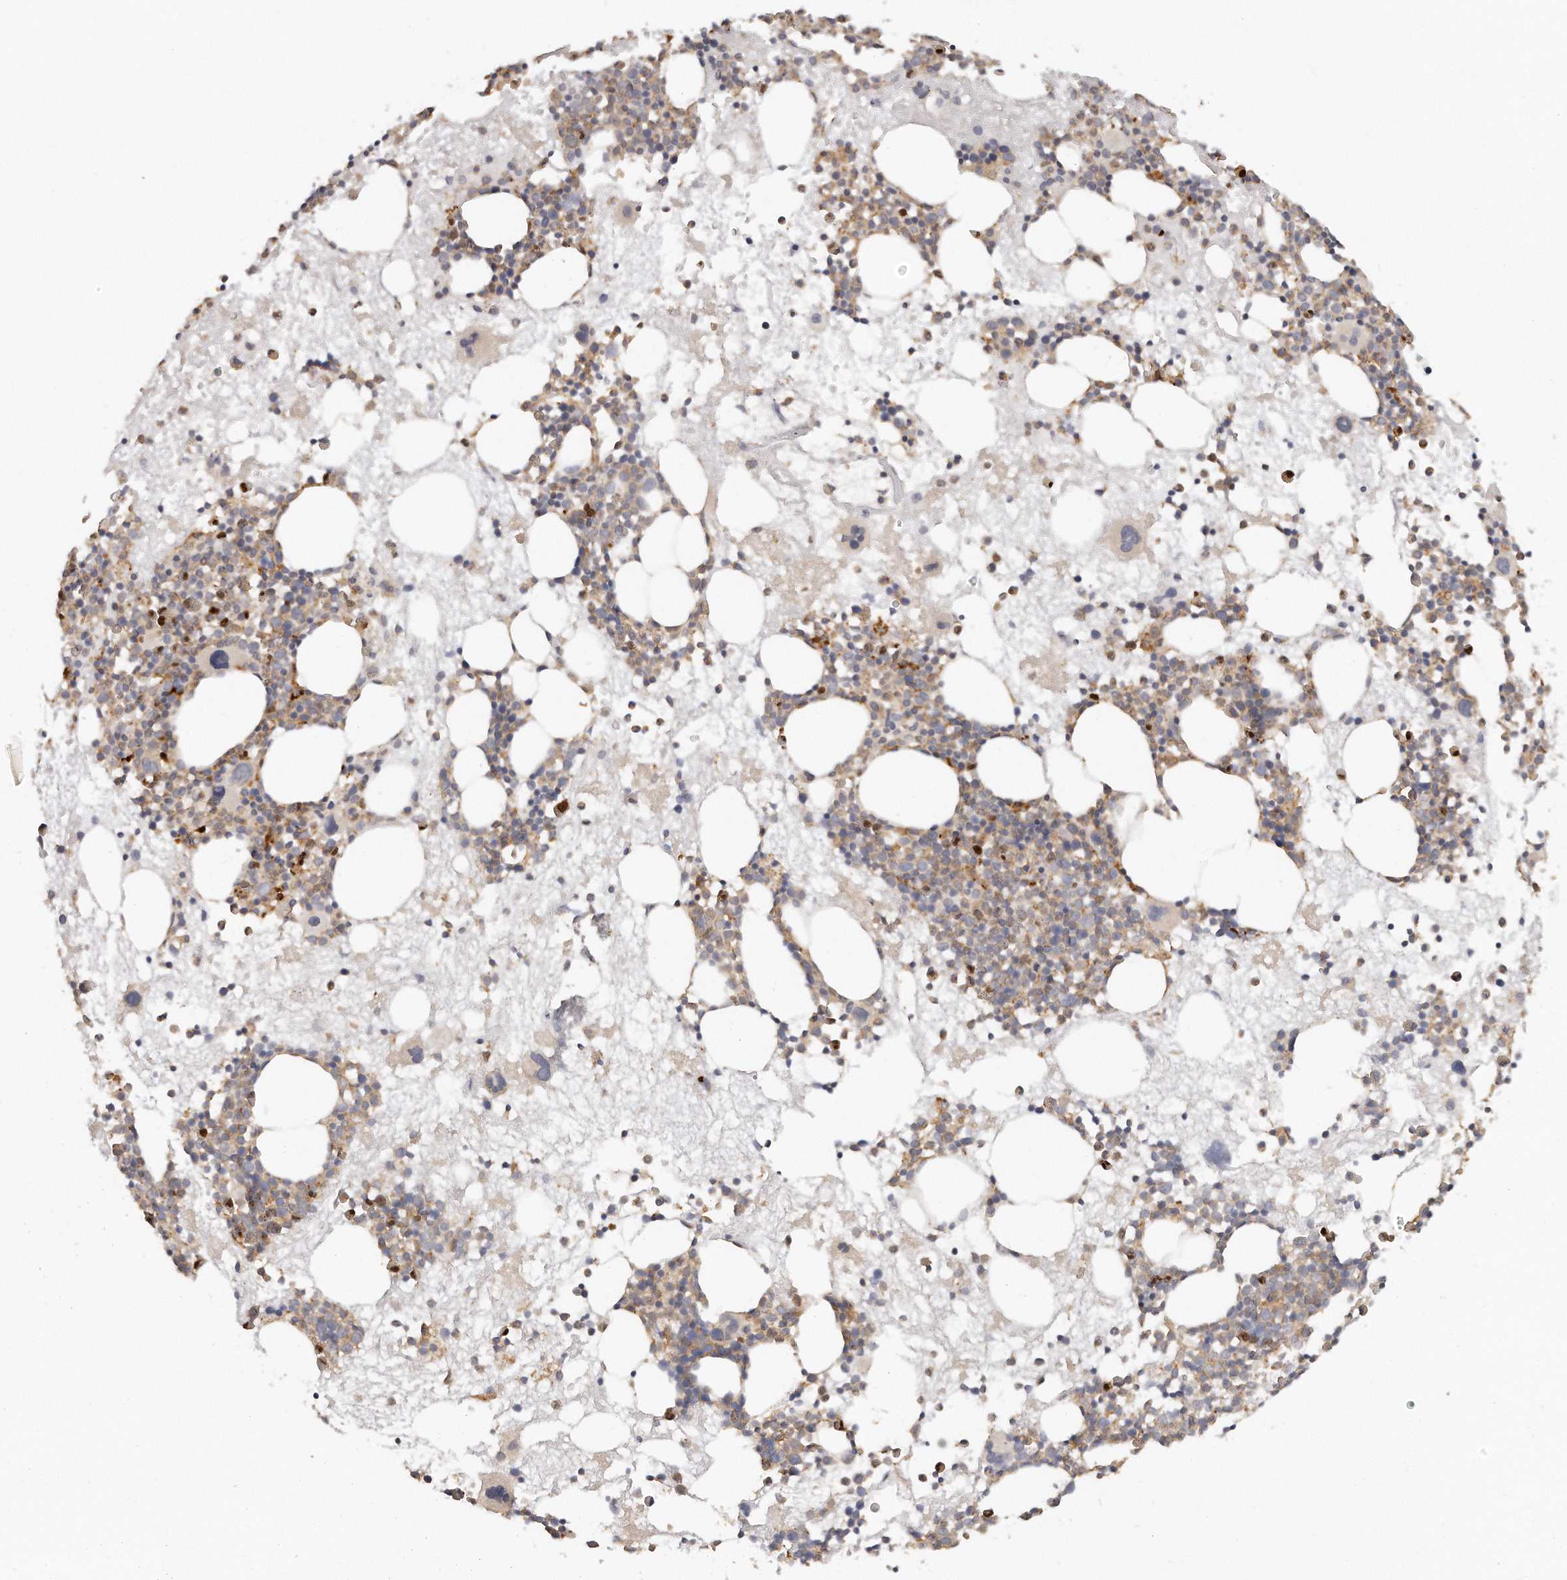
{"staining": {"intensity": "moderate", "quantity": "25%-75%", "location": "cytoplasmic/membranous"}, "tissue": "bone marrow", "cell_type": "Hematopoietic cells", "image_type": "normal", "snomed": [{"axis": "morphology", "description": "Normal tissue, NOS"}, {"axis": "topography", "description": "Bone marrow"}], "caption": "The photomicrograph reveals immunohistochemical staining of normal bone marrow. There is moderate cytoplasmic/membranous staining is identified in about 25%-75% of hematopoietic cells.", "gene": "TTLL4", "patient": {"sex": "male", "age": 58}}